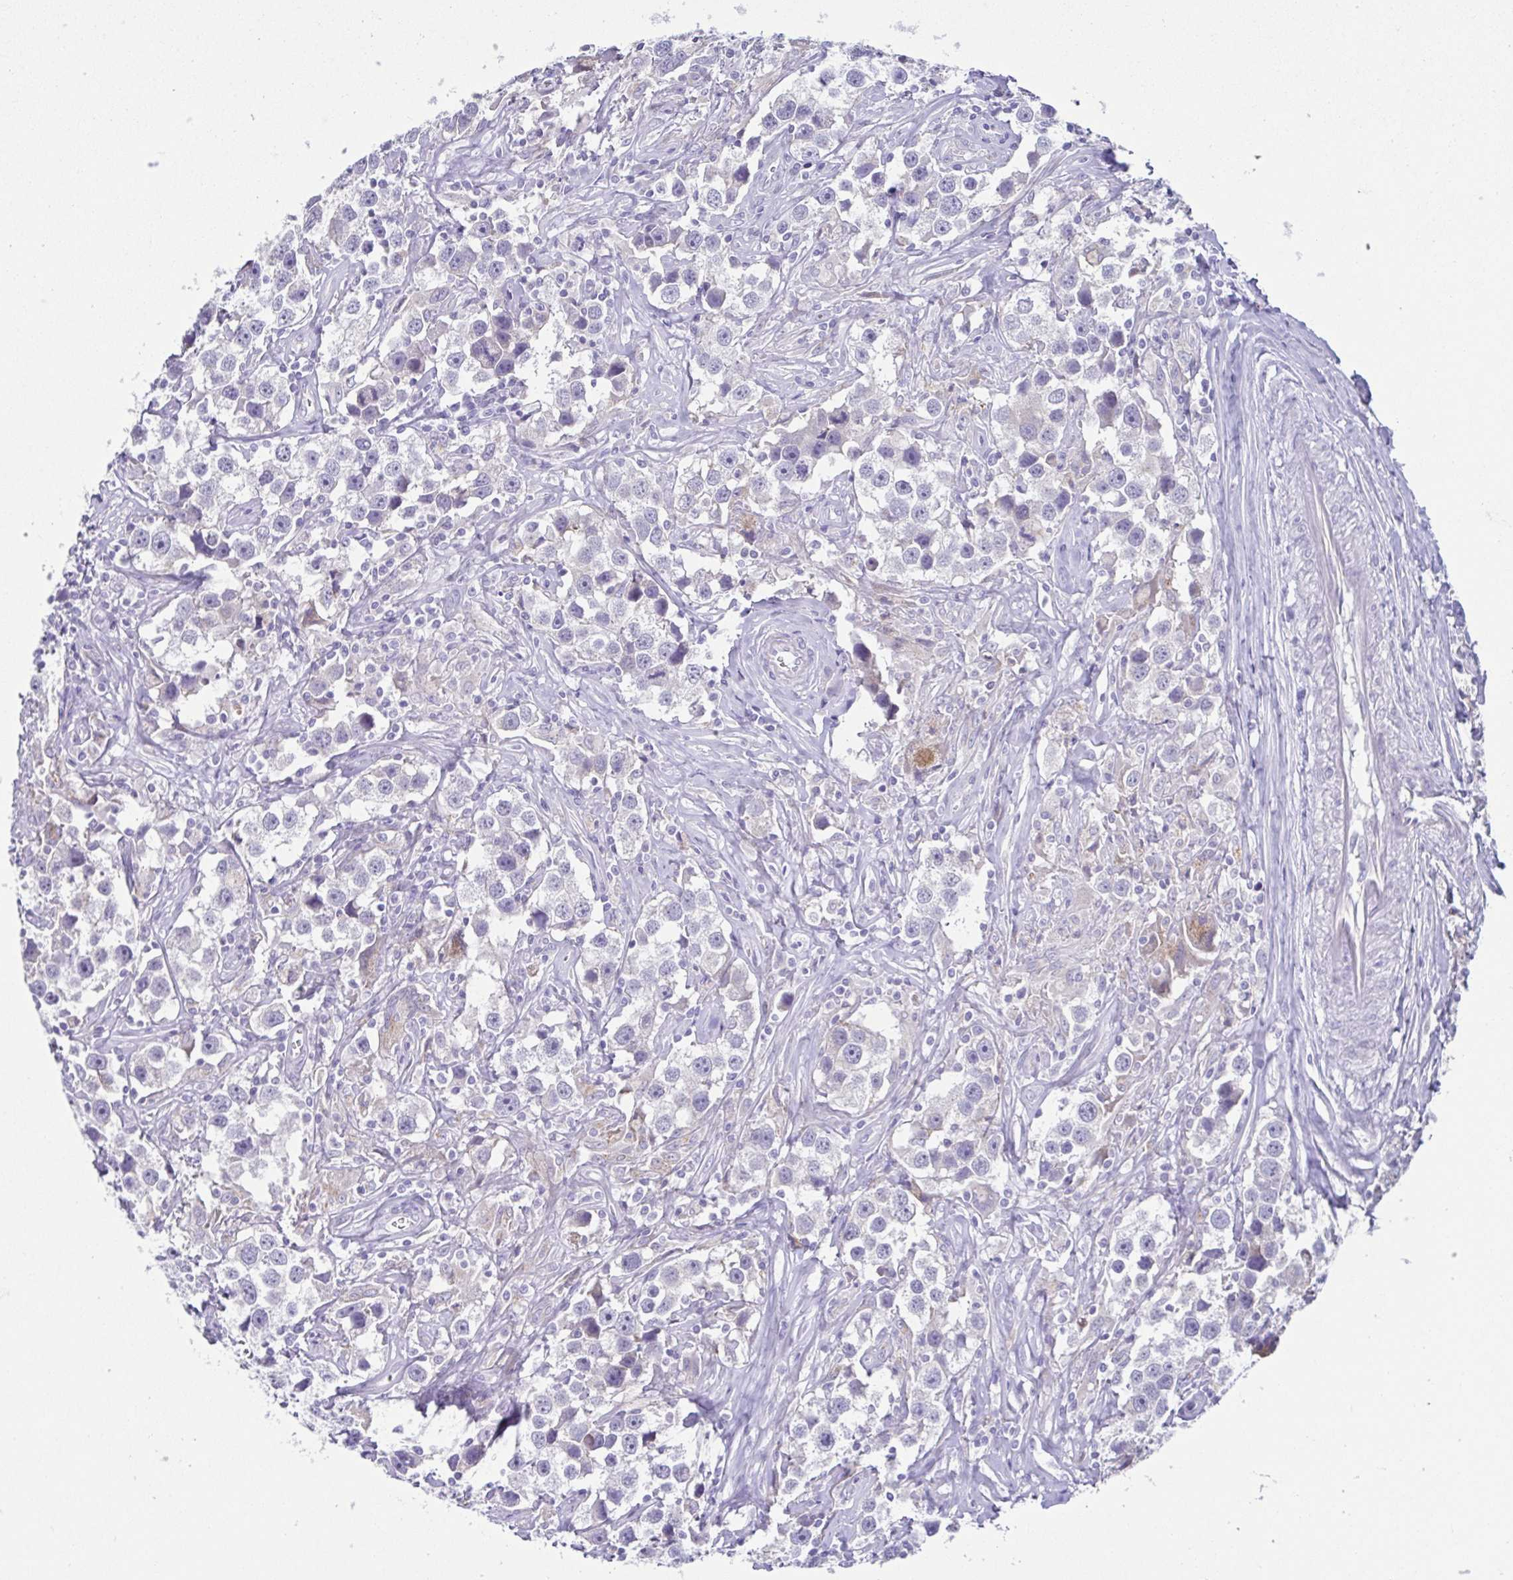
{"staining": {"intensity": "negative", "quantity": "none", "location": "none"}, "tissue": "testis cancer", "cell_type": "Tumor cells", "image_type": "cancer", "snomed": [{"axis": "morphology", "description": "Seminoma, NOS"}, {"axis": "topography", "description": "Testis"}], "caption": "This image is of testis cancer stained with immunohistochemistry to label a protein in brown with the nuclei are counter-stained blue. There is no staining in tumor cells.", "gene": "RDH11", "patient": {"sex": "male", "age": 49}}